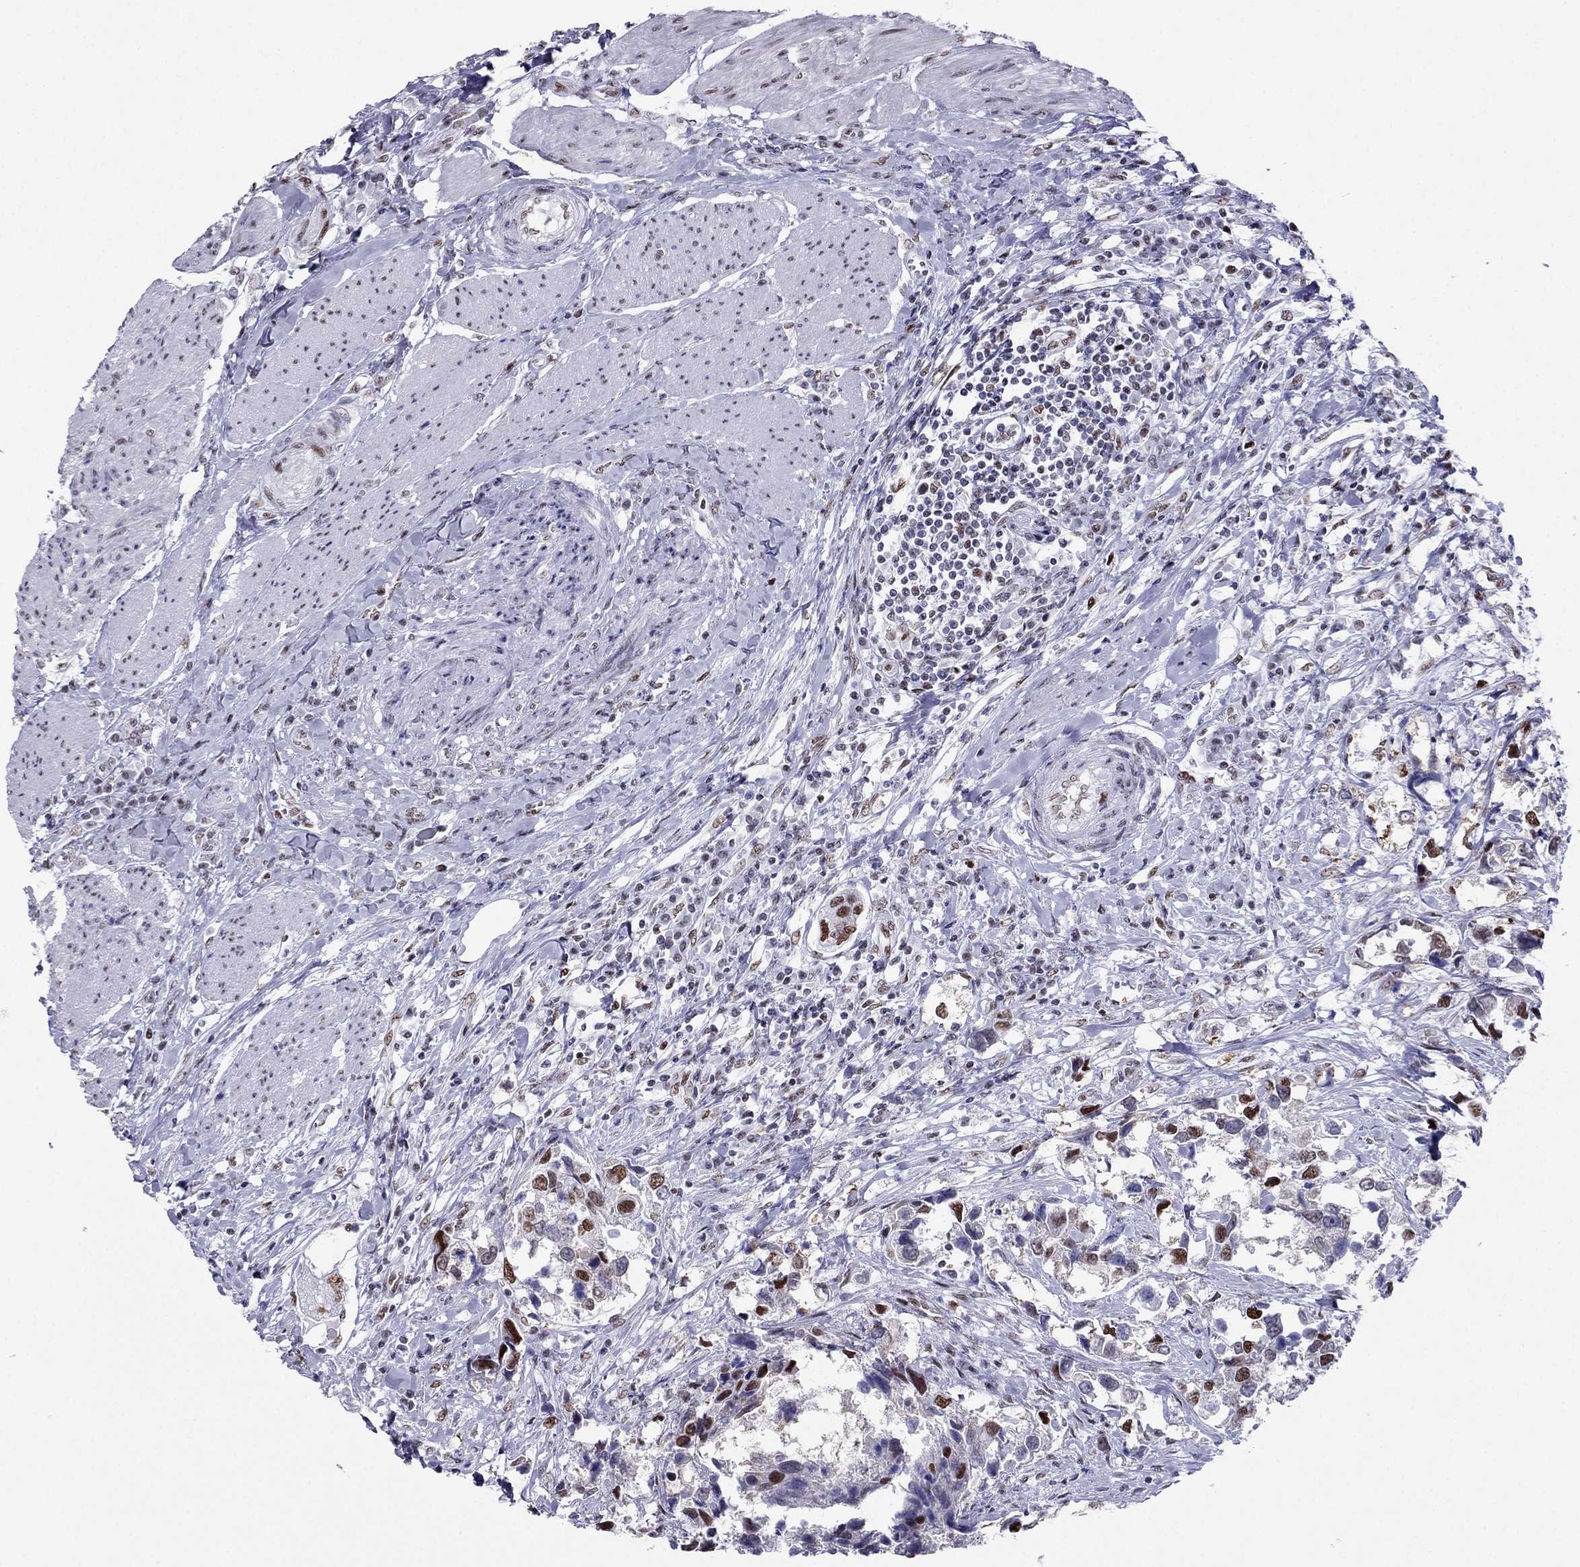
{"staining": {"intensity": "strong", "quantity": "<25%", "location": "nuclear"}, "tissue": "urothelial cancer", "cell_type": "Tumor cells", "image_type": "cancer", "snomed": [{"axis": "morphology", "description": "Urothelial carcinoma, NOS"}, {"axis": "morphology", "description": "Urothelial carcinoma, High grade"}, {"axis": "topography", "description": "Urinary bladder"}], "caption": "Protein staining demonstrates strong nuclear positivity in approximately <25% of tumor cells in transitional cell carcinoma.", "gene": "PPM1G", "patient": {"sex": "male", "age": 63}}